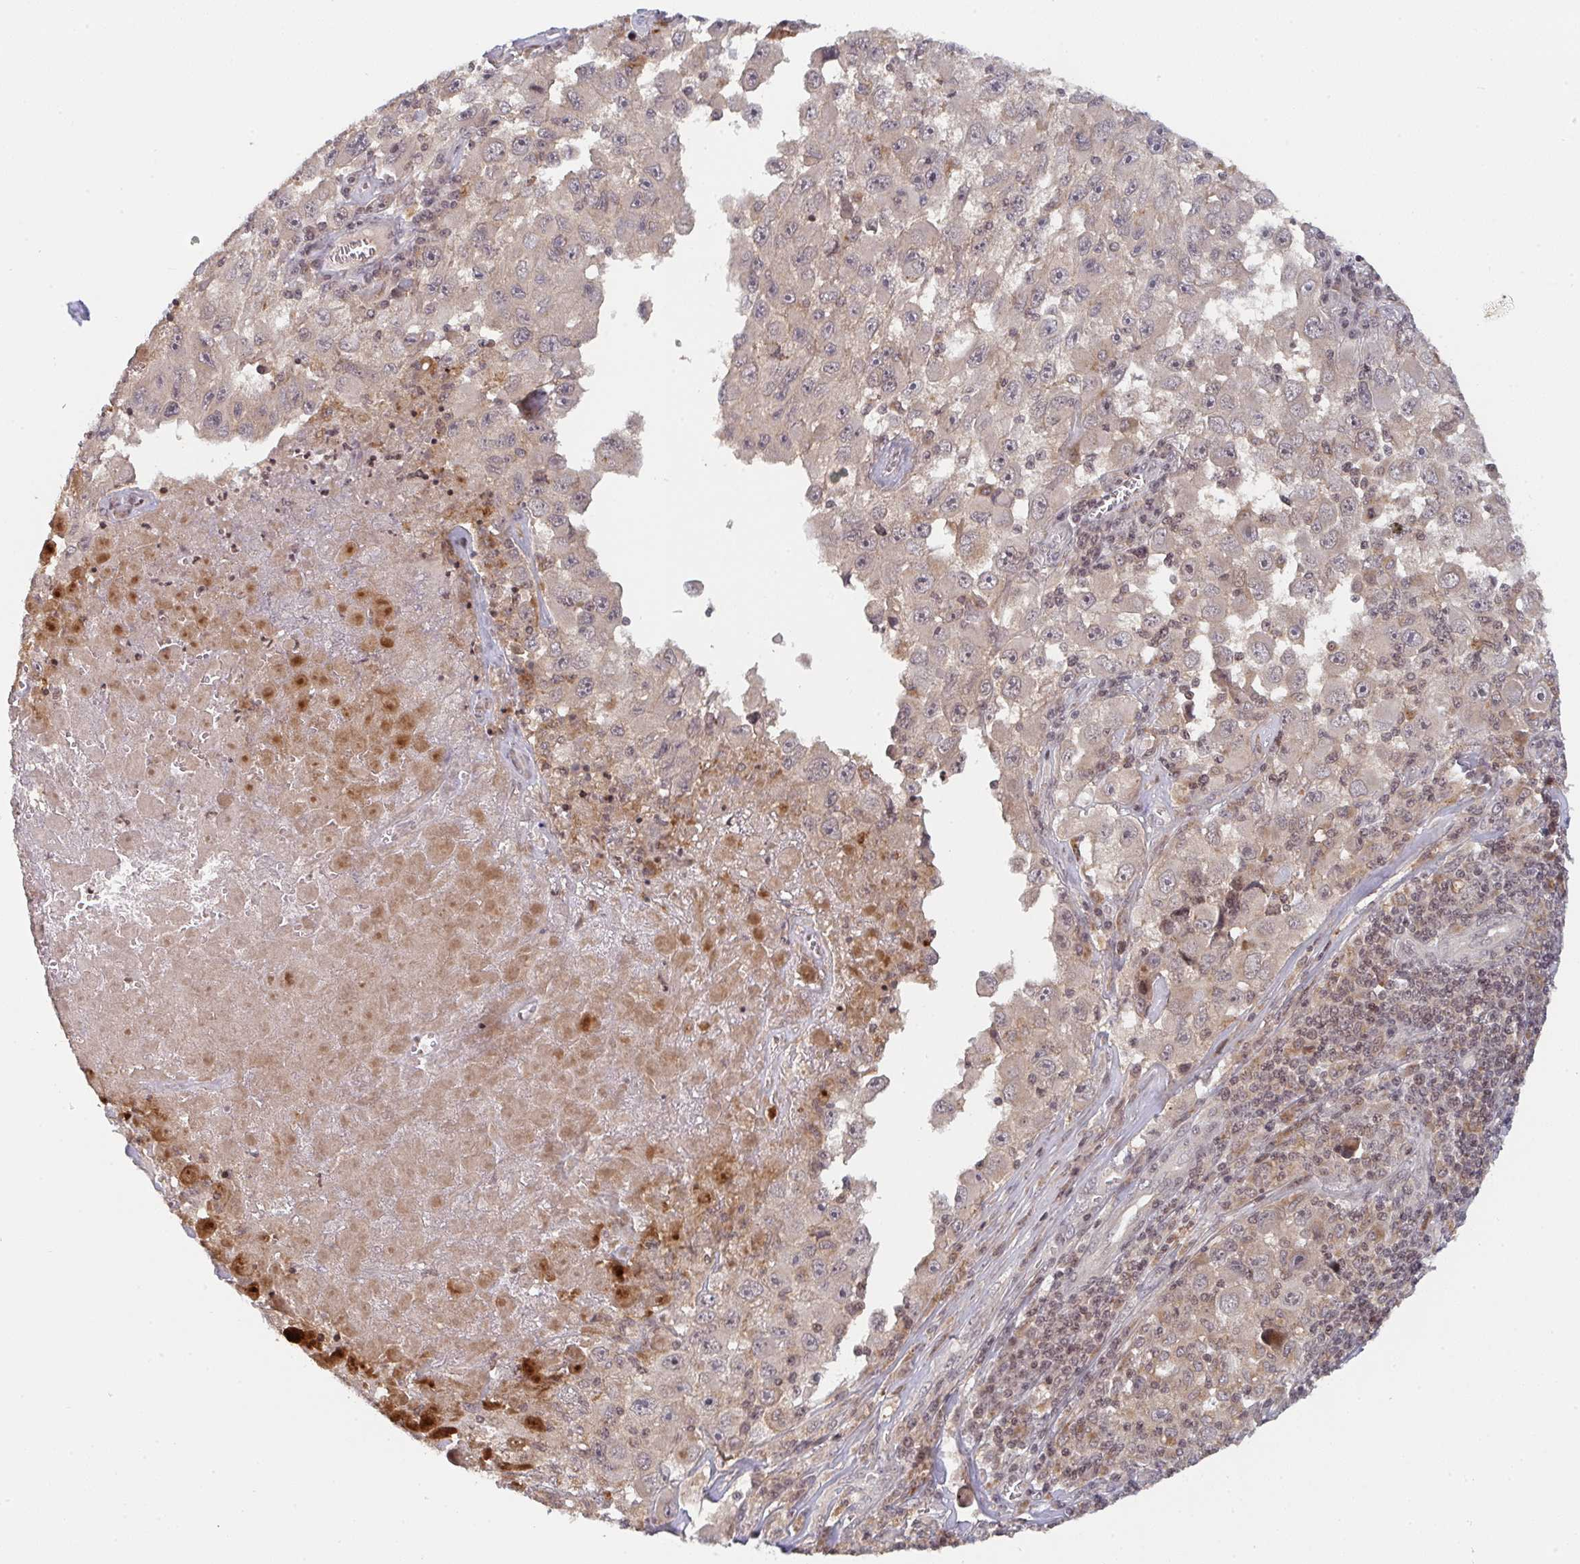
{"staining": {"intensity": "weak", "quantity": "<25%", "location": "cytoplasmic/membranous"}, "tissue": "melanoma", "cell_type": "Tumor cells", "image_type": "cancer", "snomed": [{"axis": "morphology", "description": "Malignant melanoma, Metastatic site"}, {"axis": "topography", "description": "Lymph node"}], "caption": "Immunohistochemistry (IHC) image of neoplastic tissue: malignant melanoma (metastatic site) stained with DAB (3,3'-diaminobenzidine) displays no significant protein positivity in tumor cells.", "gene": "DCST1", "patient": {"sex": "female", "age": 67}}